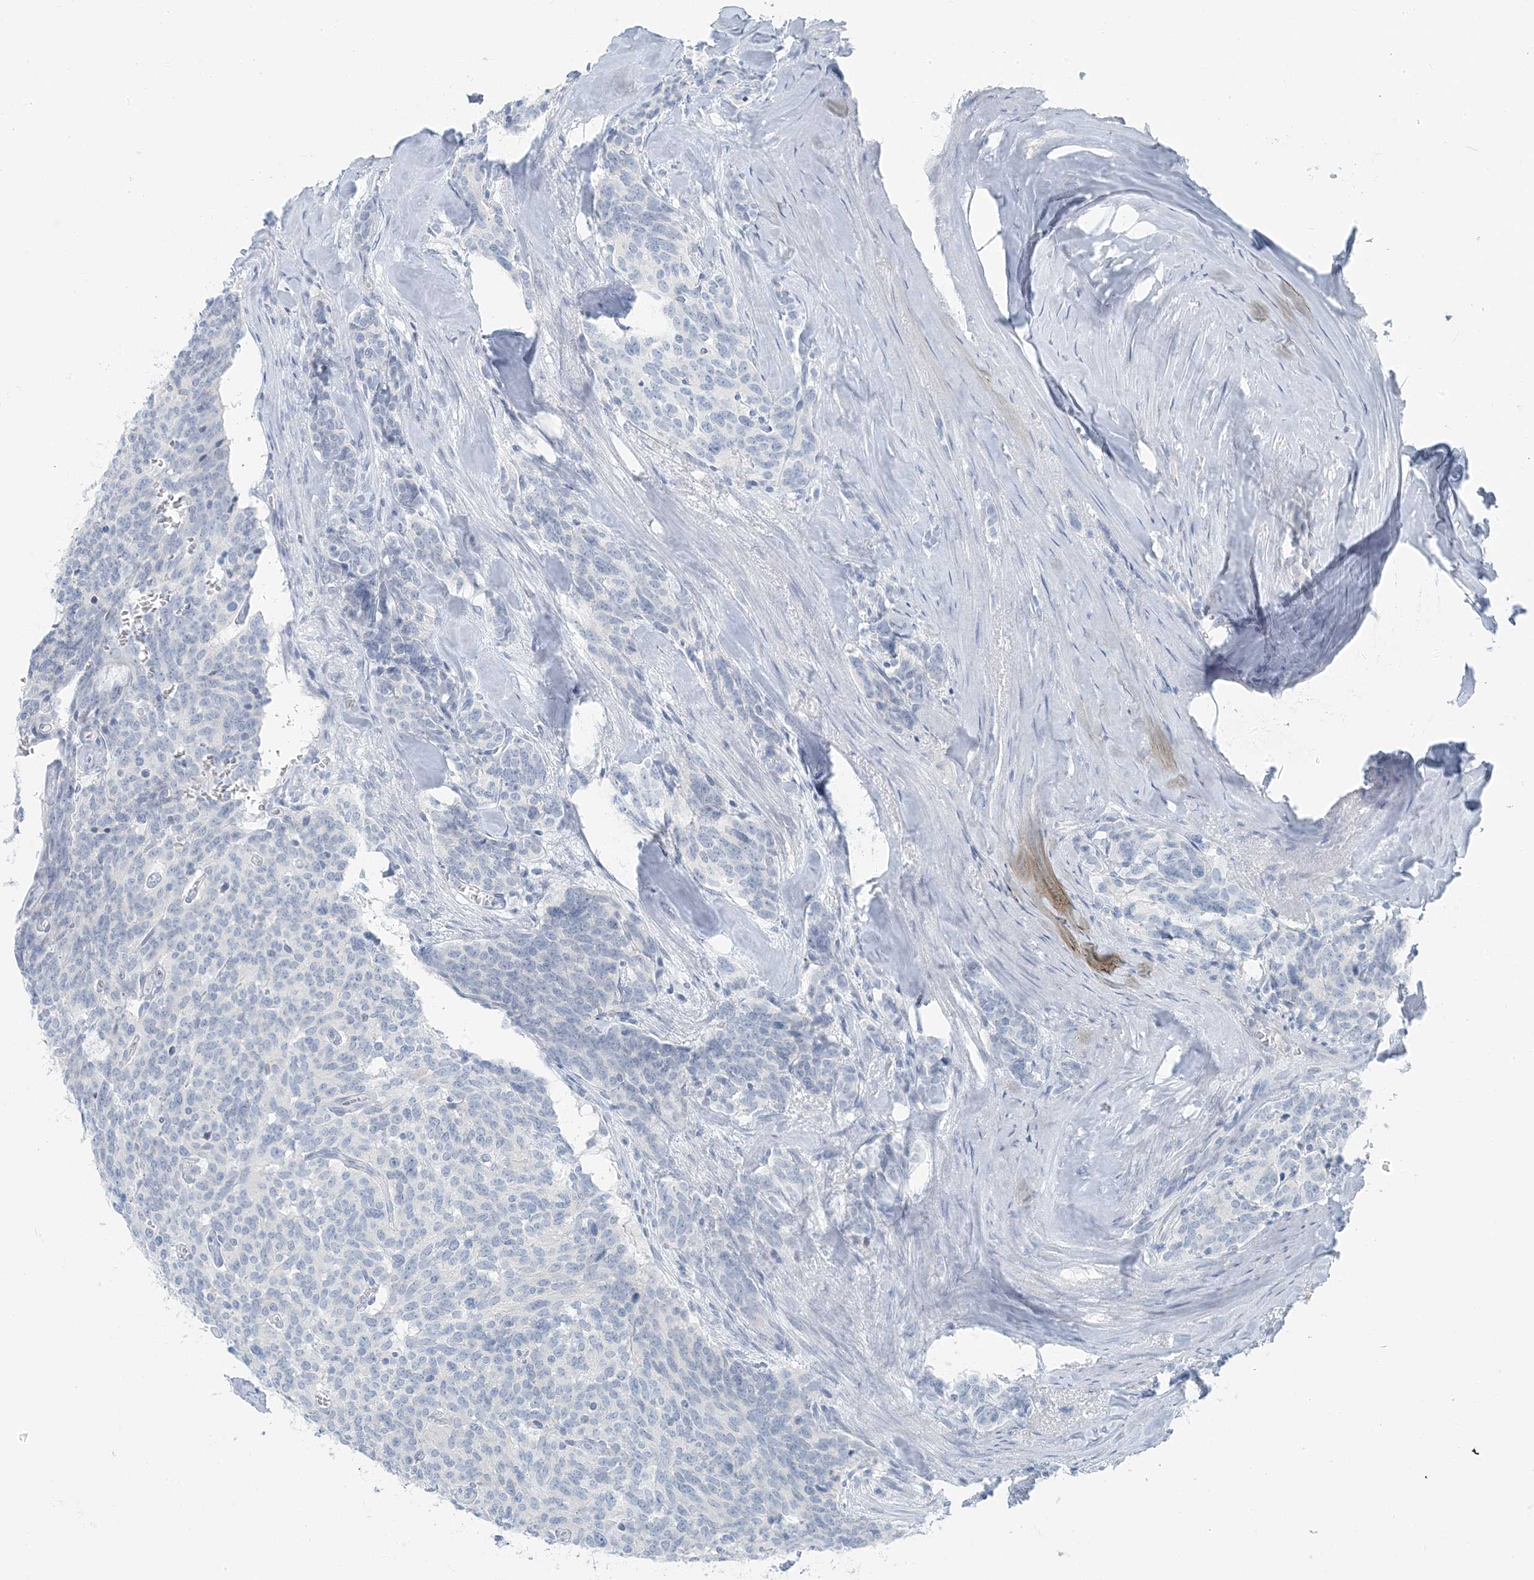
{"staining": {"intensity": "negative", "quantity": "none", "location": "none"}, "tissue": "carcinoid", "cell_type": "Tumor cells", "image_type": "cancer", "snomed": [{"axis": "morphology", "description": "Carcinoid, malignant, NOS"}, {"axis": "topography", "description": "Lung"}], "caption": "DAB immunohistochemical staining of human carcinoid displays no significant staining in tumor cells. Nuclei are stained in blue.", "gene": "ZFP64", "patient": {"sex": "female", "age": 46}}